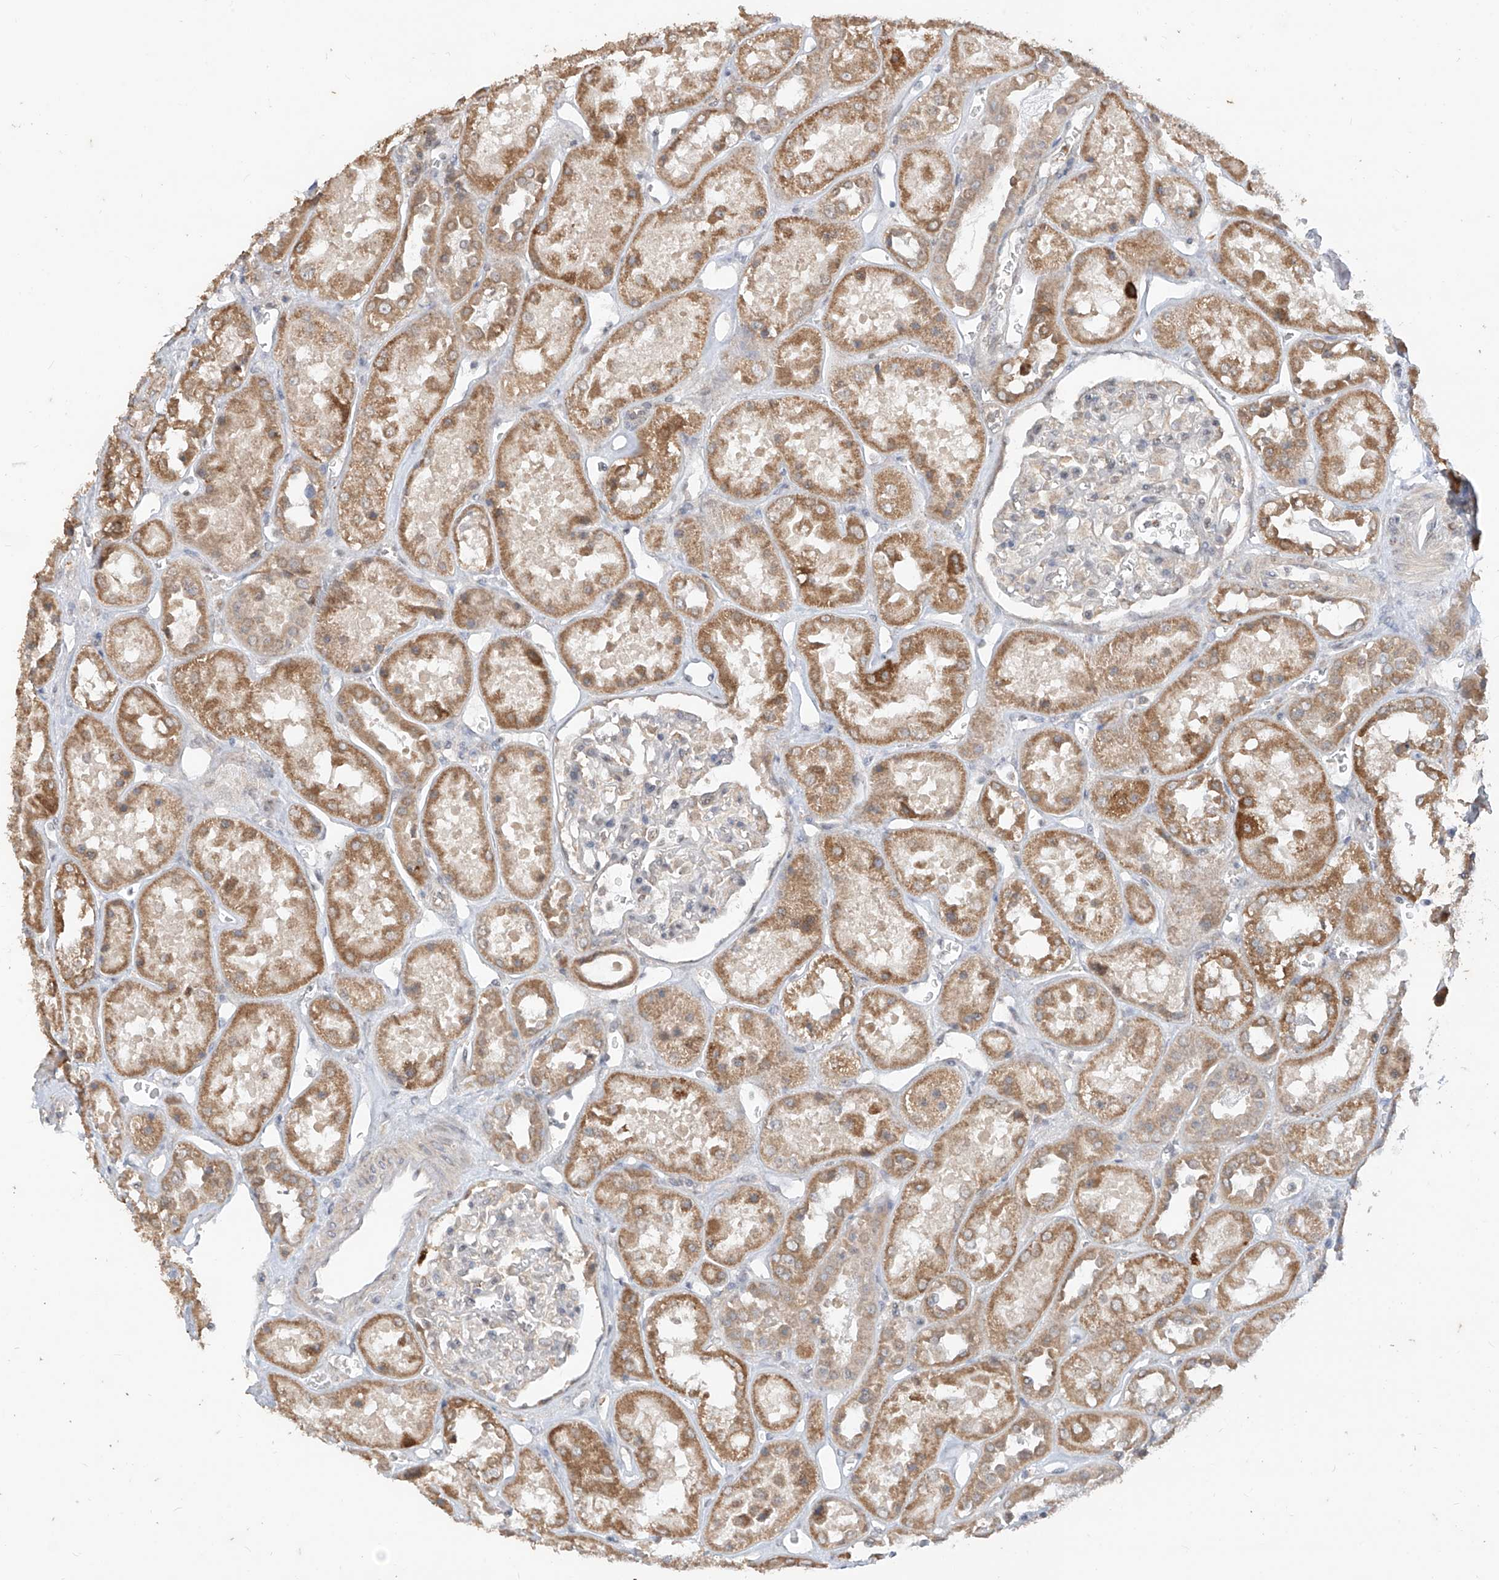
{"staining": {"intensity": "weak", "quantity": "<25%", "location": "cytoplasmic/membranous"}, "tissue": "kidney", "cell_type": "Cells in glomeruli", "image_type": "normal", "snomed": [{"axis": "morphology", "description": "Normal tissue, NOS"}, {"axis": "topography", "description": "Kidney"}], "caption": "There is no significant expression in cells in glomeruli of kidney. The staining was performed using DAB to visualize the protein expression in brown, while the nuclei were stained in blue with hematoxylin (Magnification: 20x).", "gene": "MTUS2", "patient": {"sex": "male", "age": 70}}